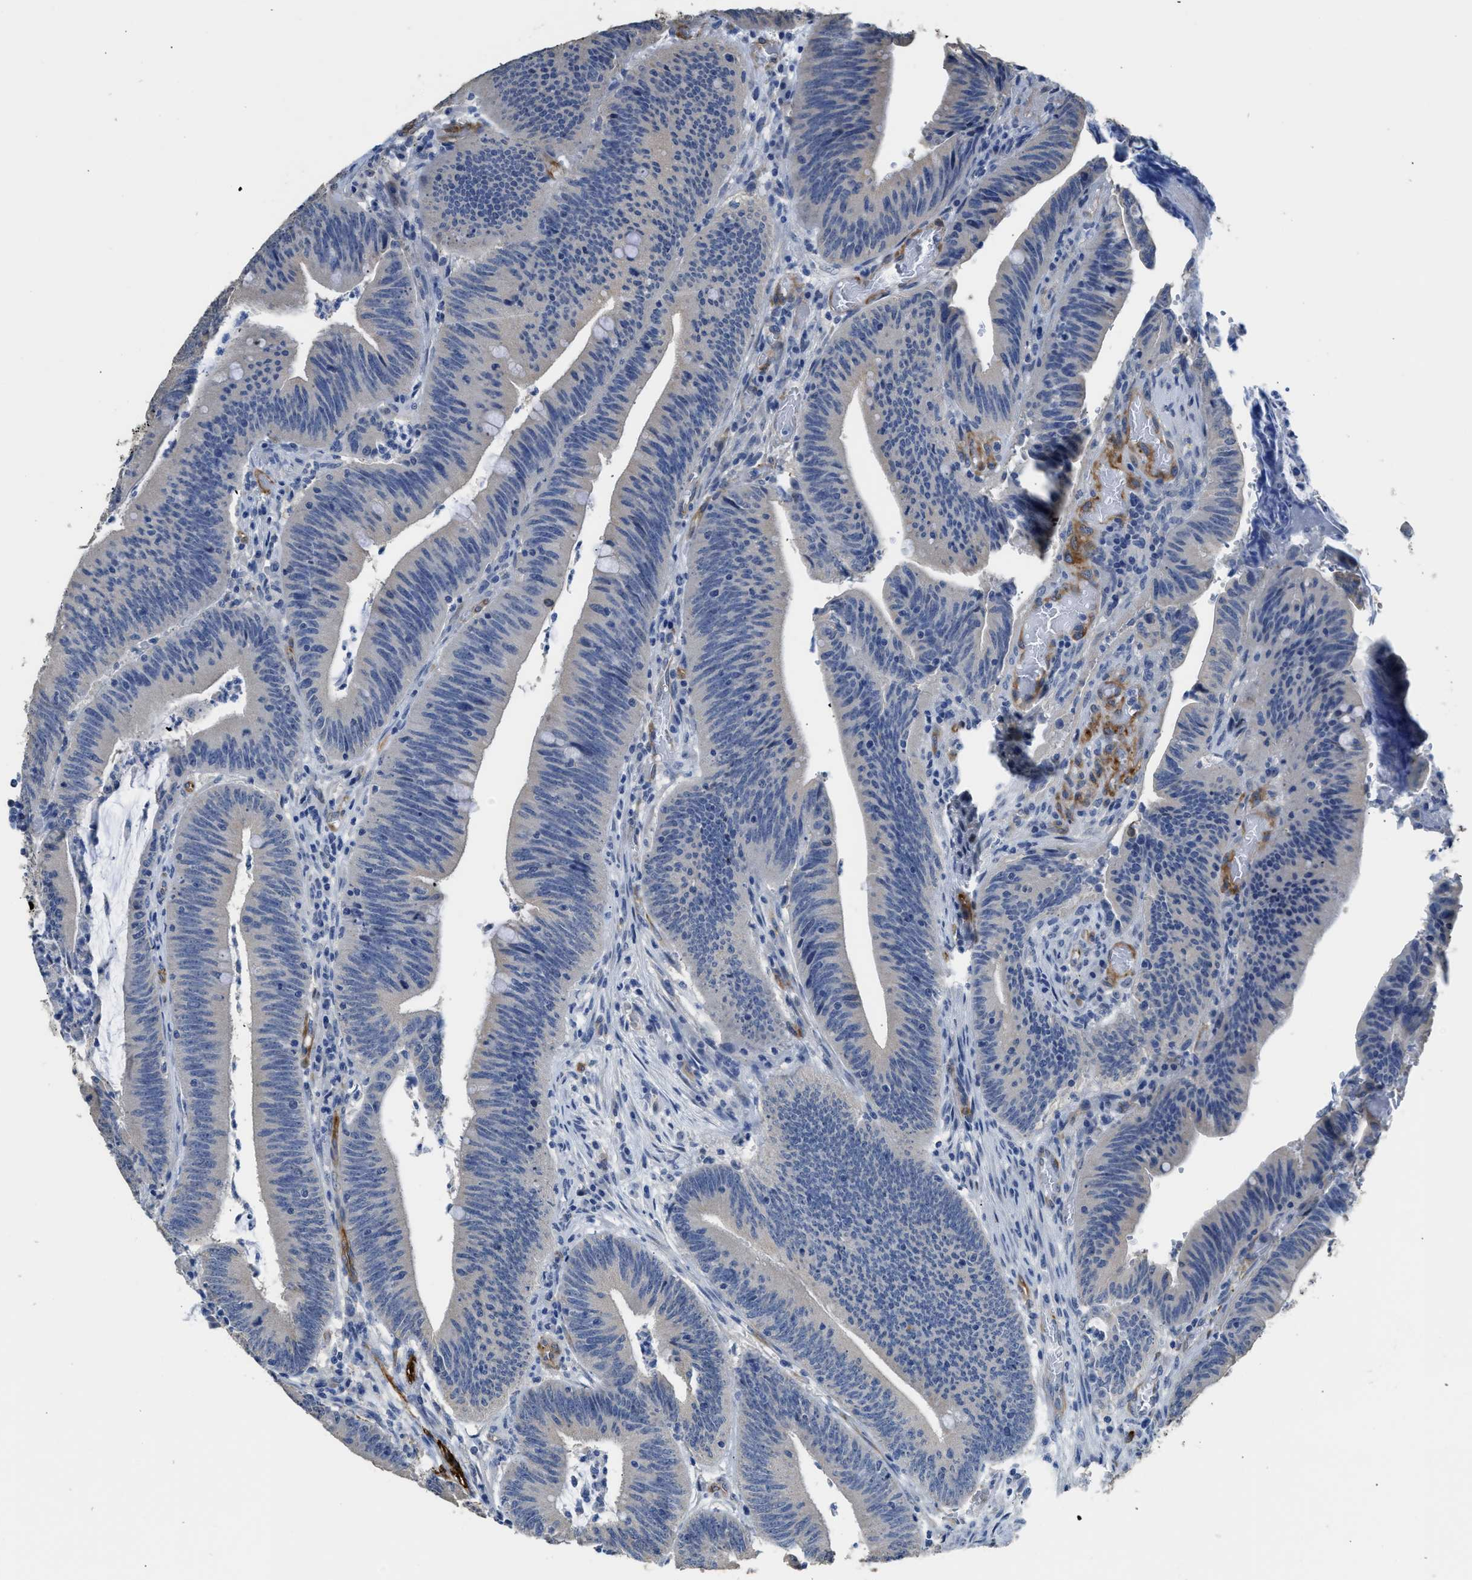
{"staining": {"intensity": "negative", "quantity": "none", "location": "none"}, "tissue": "colorectal cancer", "cell_type": "Tumor cells", "image_type": "cancer", "snomed": [{"axis": "morphology", "description": "Normal tissue, NOS"}, {"axis": "morphology", "description": "Adenocarcinoma, NOS"}, {"axis": "topography", "description": "Rectum"}], "caption": "Immunohistochemistry micrograph of neoplastic tissue: colorectal cancer (adenocarcinoma) stained with DAB (3,3'-diaminobenzidine) demonstrates no significant protein positivity in tumor cells.", "gene": "ZSWIM5", "patient": {"sex": "female", "age": 66}}